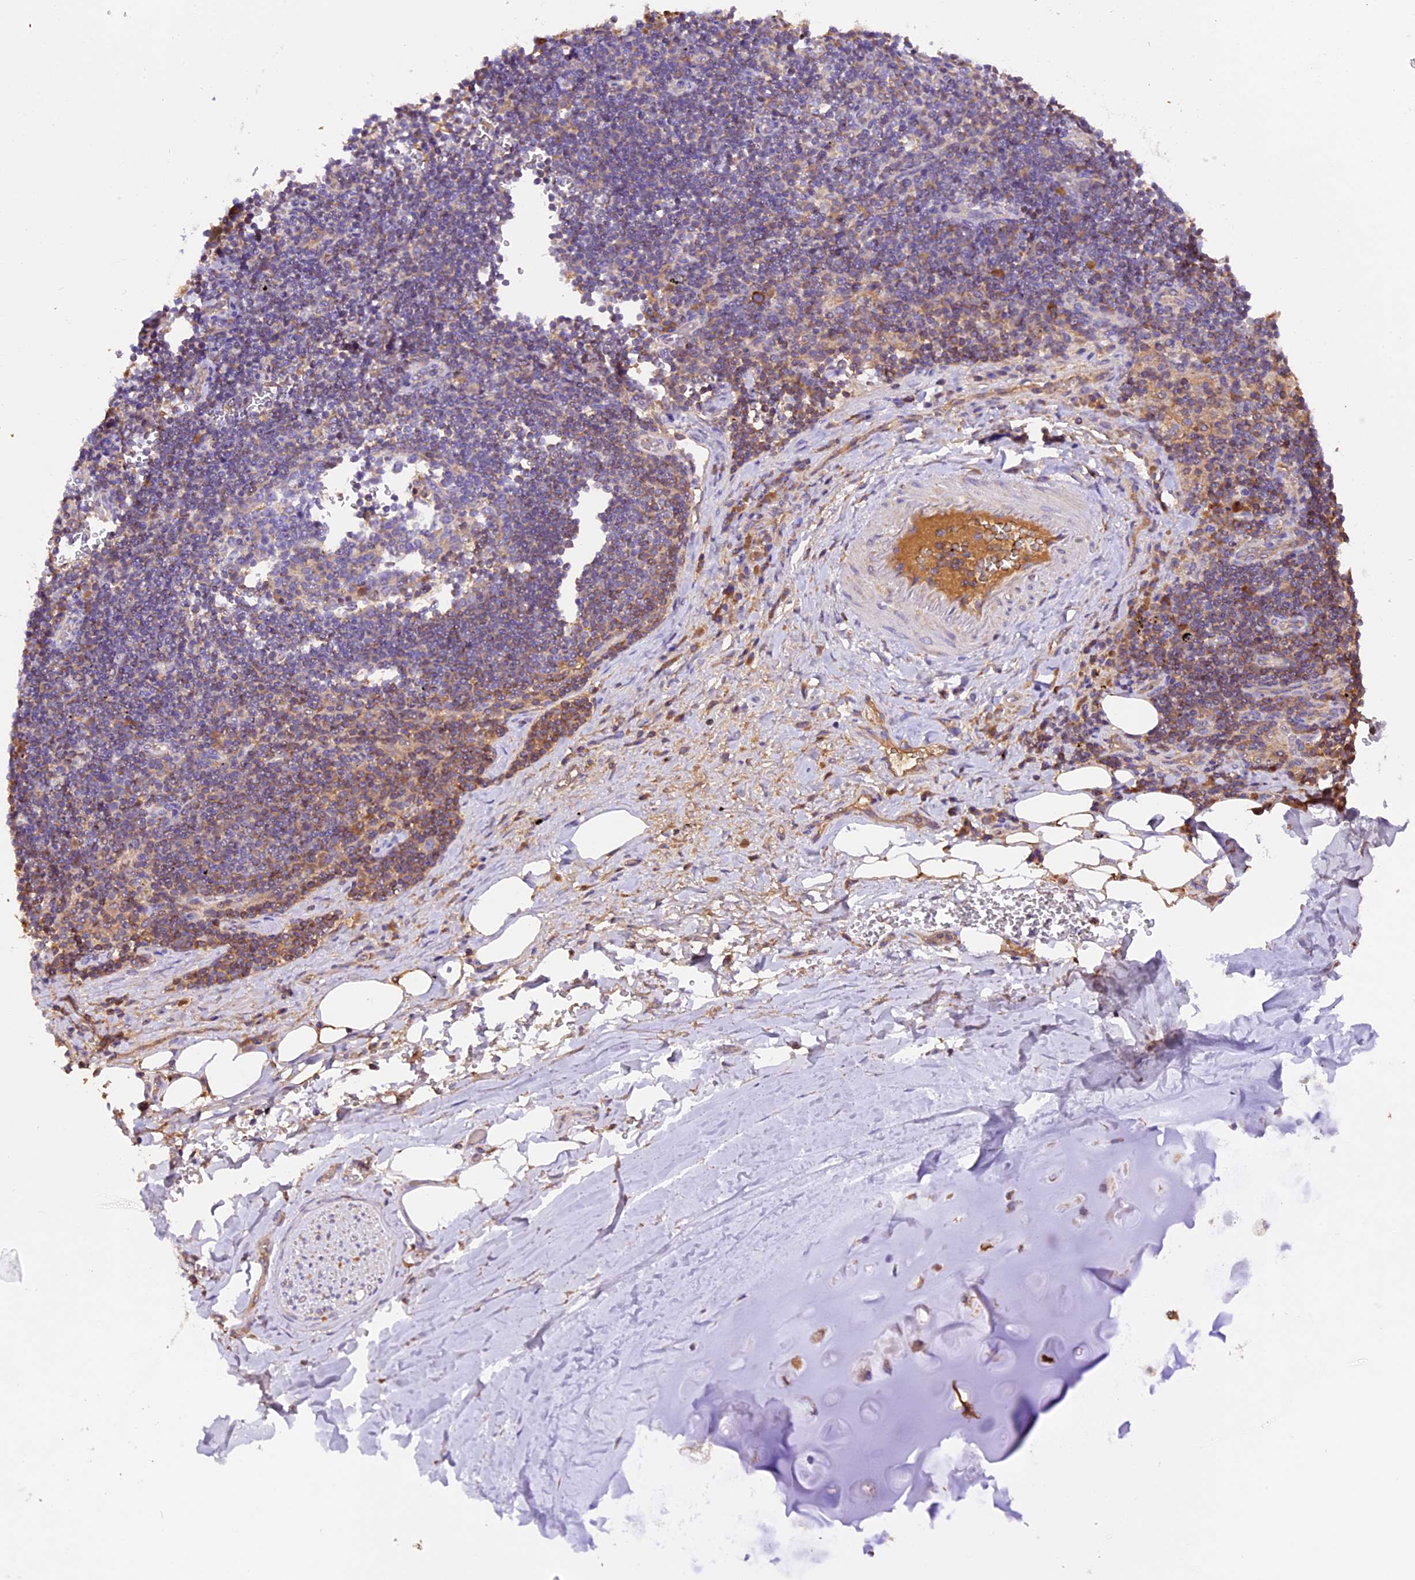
{"staining": {"intensity": "negative", "quantity": "none", "location": "none"}, "tissue": "adipose tissue", "cell_type": "Adipocytes", "image_type": "normal", "snomed": [{"axis": "morphology", "description": "Normal tissue, NOS"}, {"axis": "topography", "description": "Lymph node"}, {"axis": "topography", "description": "Cartilage tissue"}, {"axis": "topography", "description": "Bronchus"}], "caption": "This is an immunohistochemistry photomicrograph of unremarkable human adipose tissue. There is no expression in adipocytes.", "gene": "SIX5", "patient": {"sex": "male", "age": 63}}